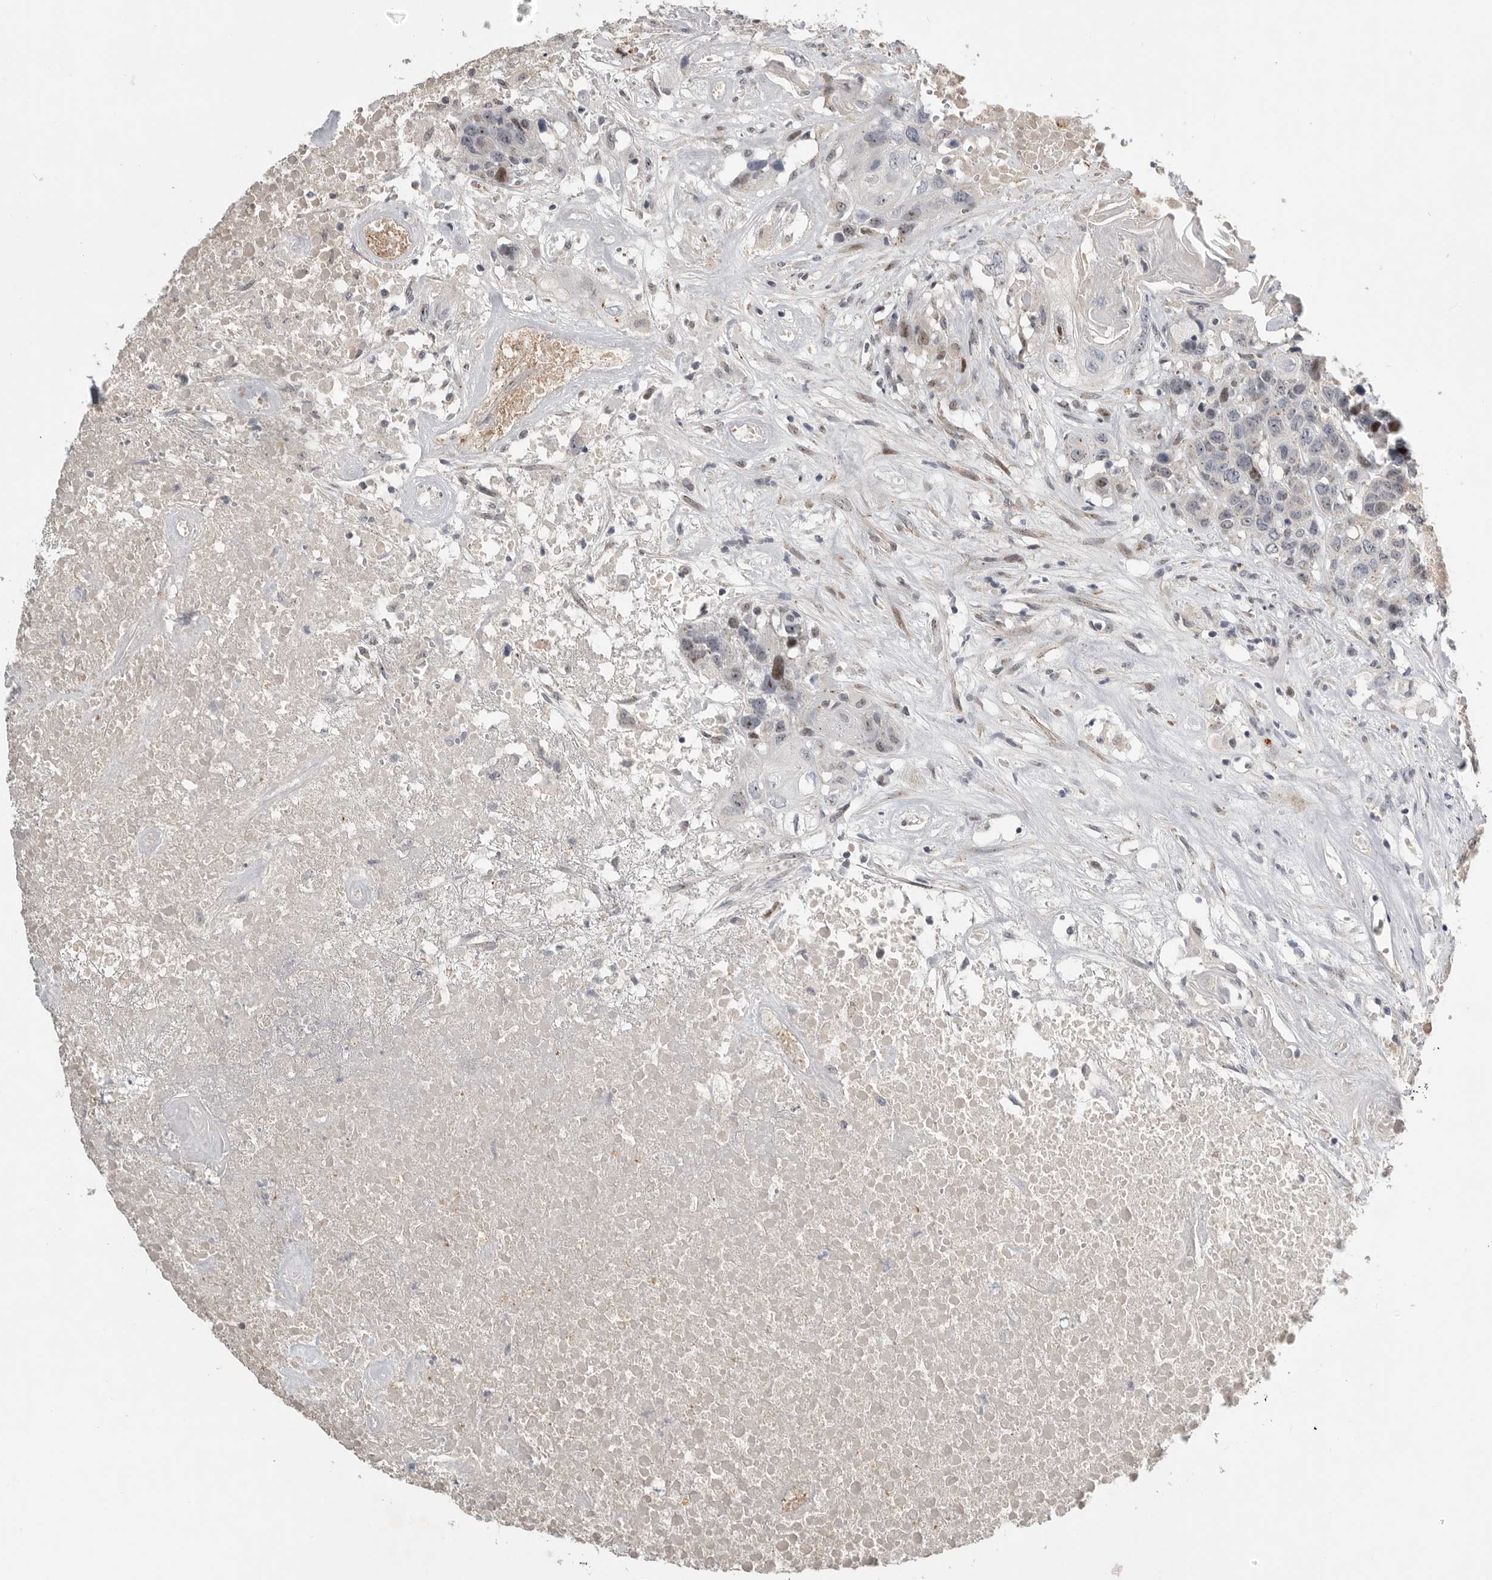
{"staining": {"intensity": "weak", "quantity": "<25%", "location": "nuclear"}, "tissue": "head and neck cancer", "cell_type": "Tumor cells", "image_type": "cancer", "snomed": [{"axis": "morphology", "description": "Squamous cell carcinoma, NOS"}, {"axis": "topography", "description": "Head-Neck"}], "caption": "Squamous cell carcinoma (head and neck) stained for a protein using immunohistochemistry shows no staining tumor cells.", "gene": "PCMTD1", "patient": {"sex": "male", "age": 66}}